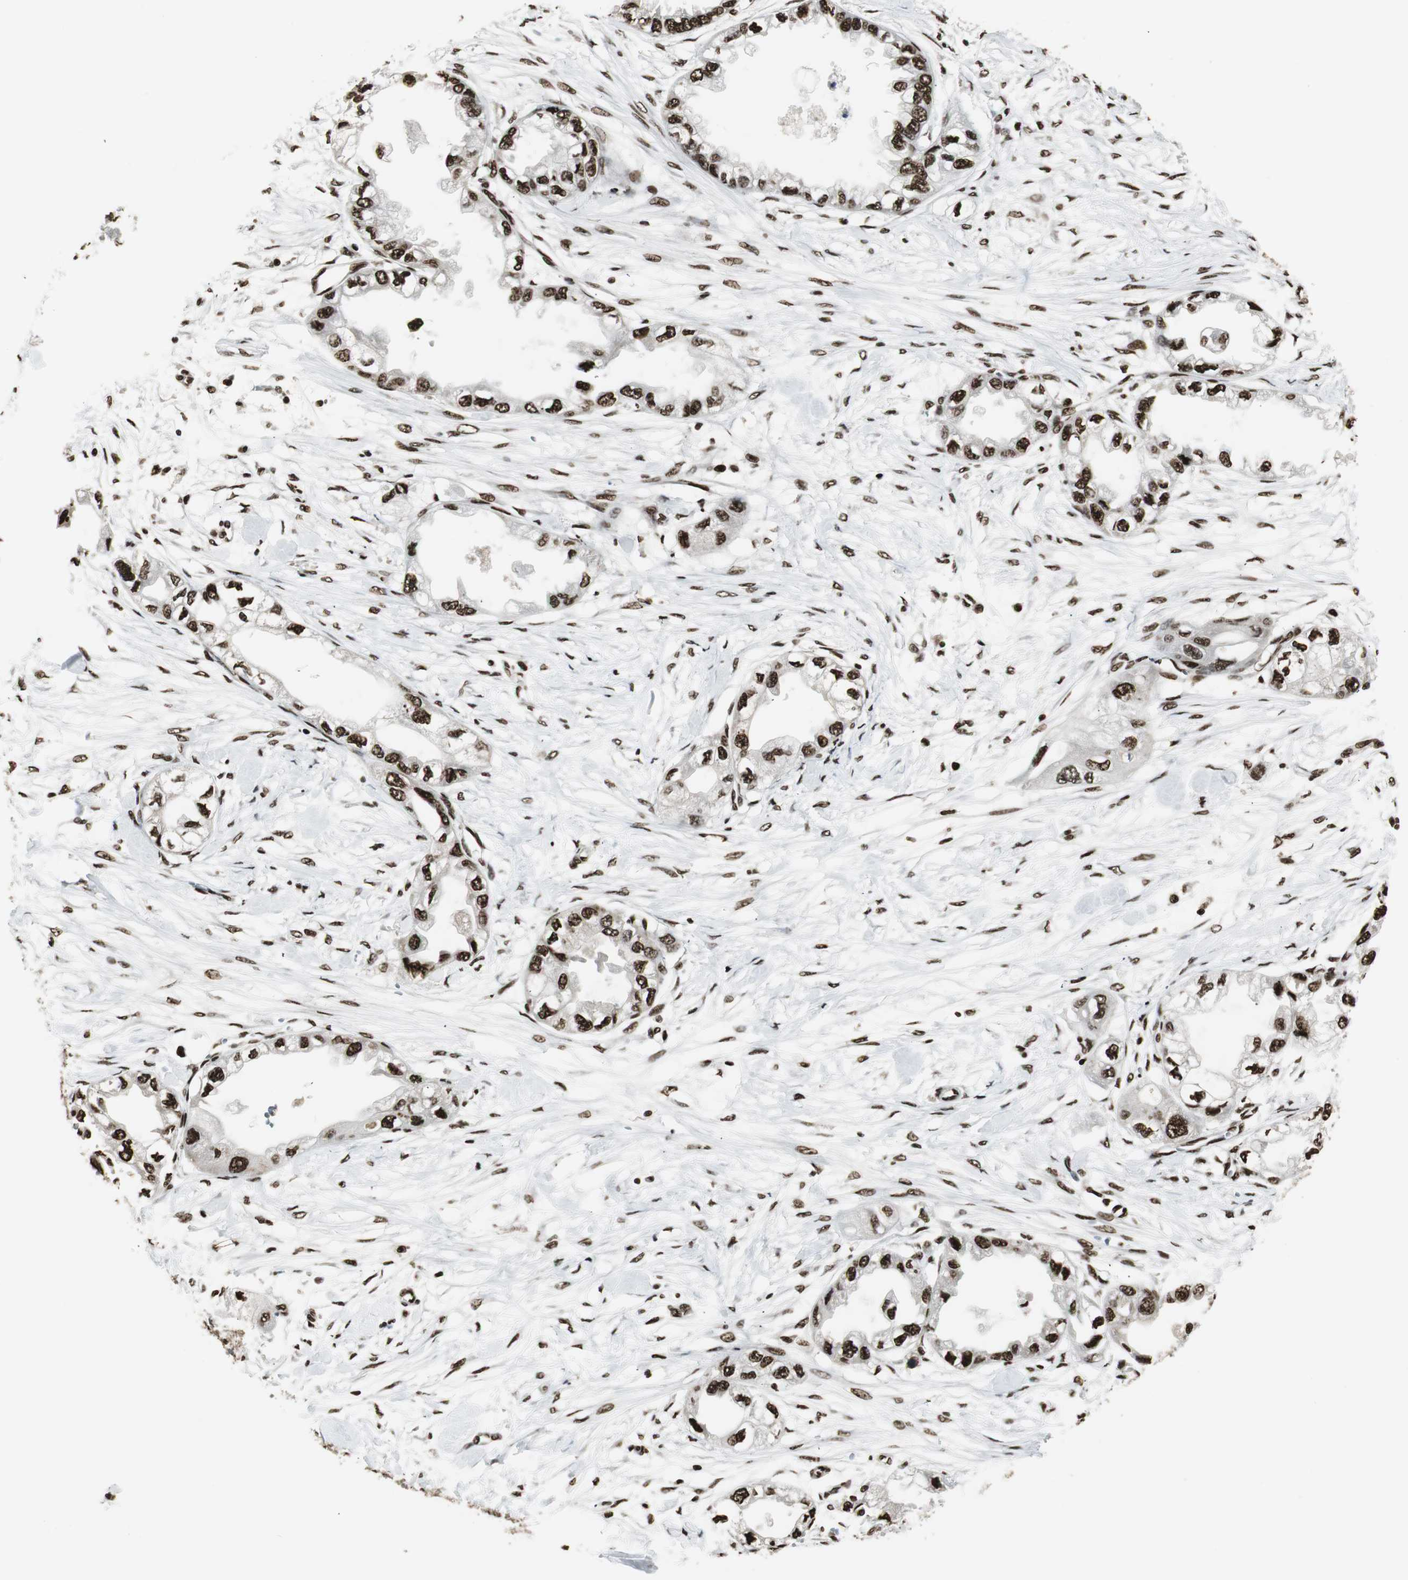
{"staining": {"intensity": "strong", "quantity": ">75%", "location": "nuclear"}, "tissue": "endometrial cancer", "cell_type": "Tumor cells", "image_type": "cancer", "snomed": [{"axis": "morphology", "description": "Adenocarcinoma, NOS"}, {"axis": "topography", "description": "Endometrium"}], "caption": "Immunohistochemistry (IHC) photomicrograph of human adenocarcinoma (endometrial) stained for a protein (brown), which reveals high levels of strong nuclear expression in about >75% of tumor cells.", "gene": "PARN", "patient": {"sex": "female", "age": 67}}